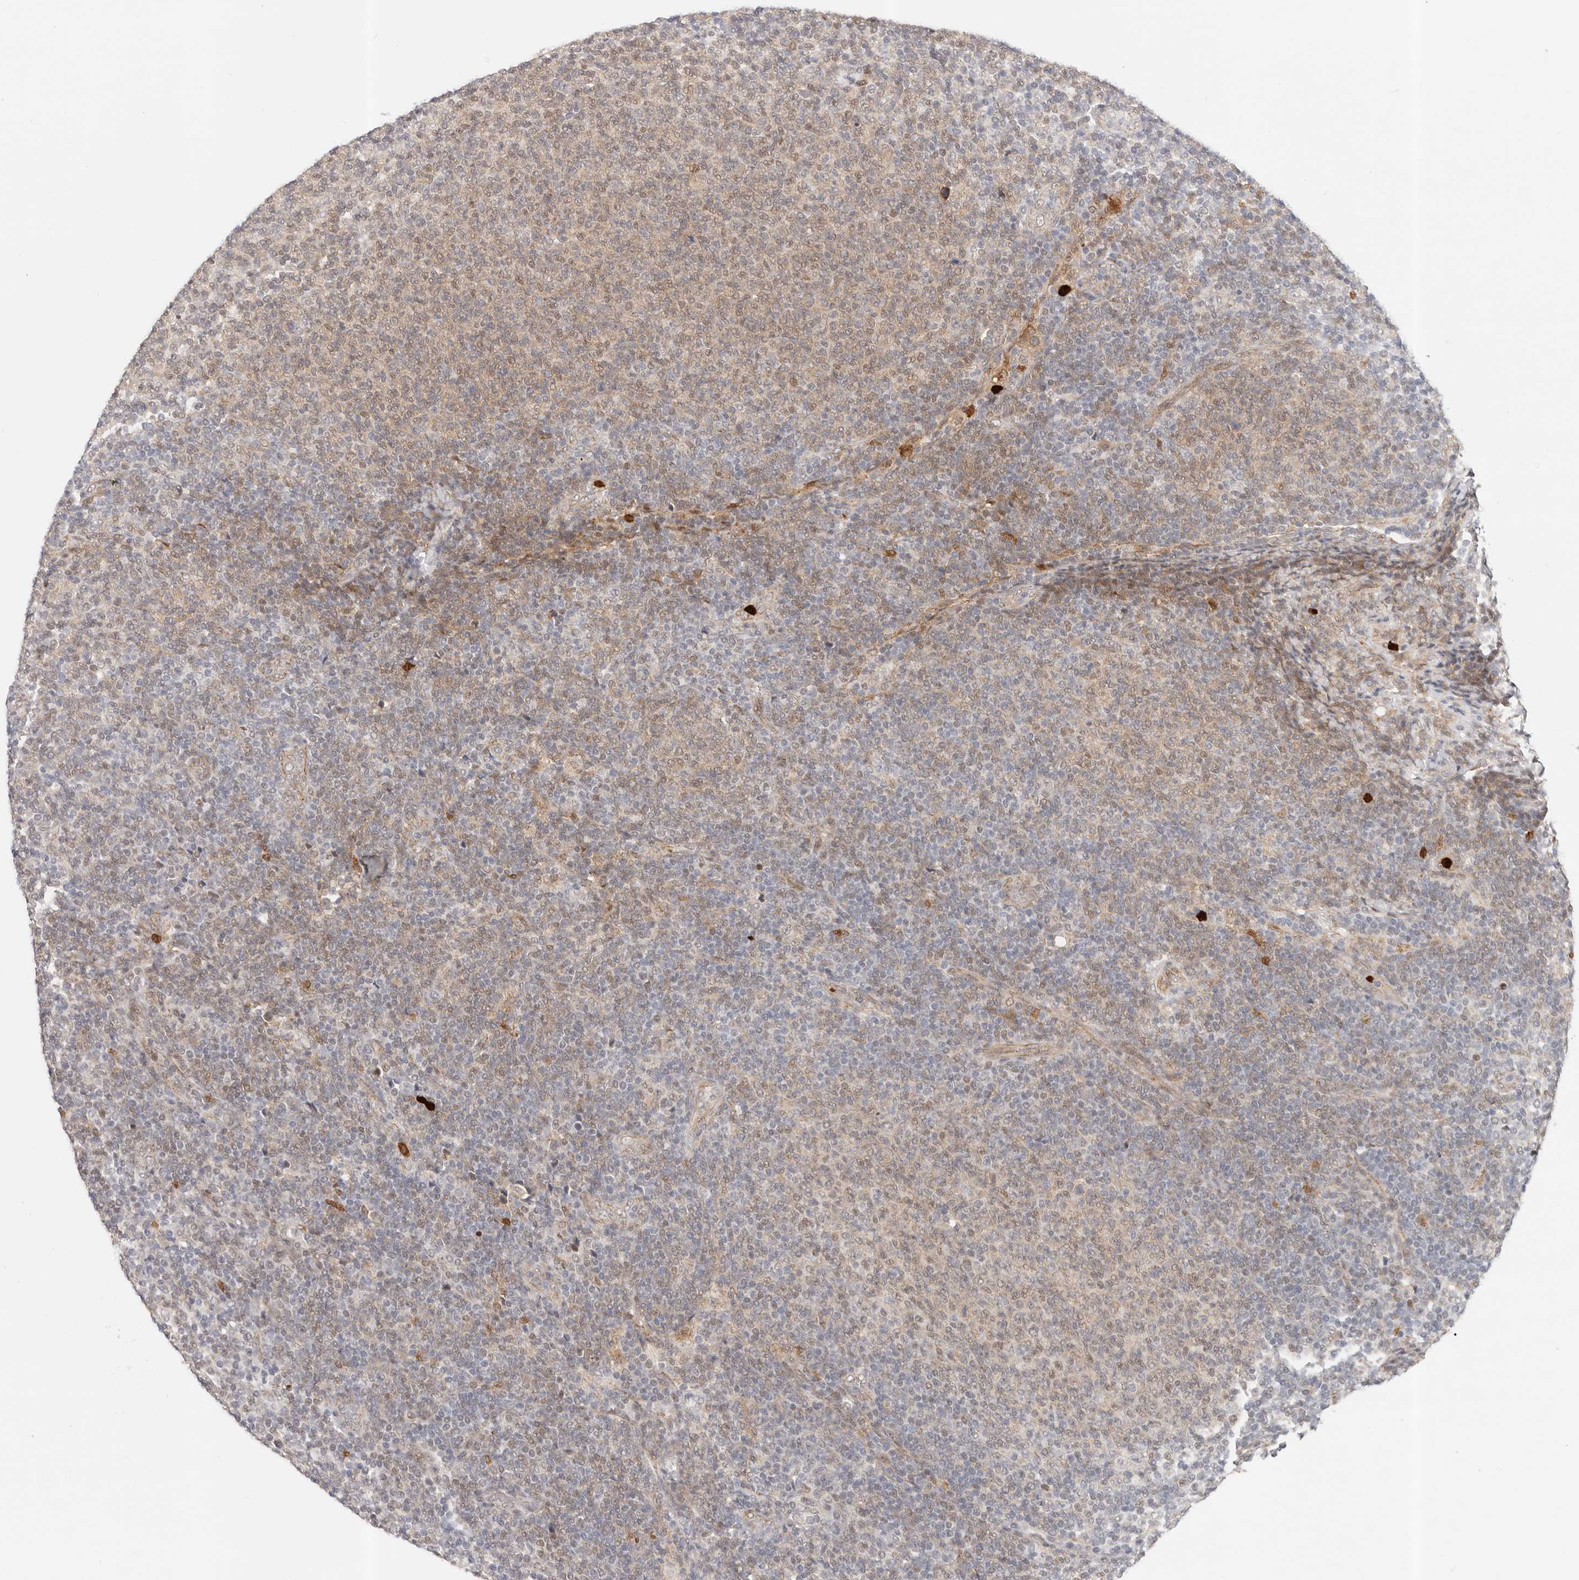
{"staining": {"intensity": "weak", "quantity": "25%-75%", "location": "cytoplasmic/membranous,nuclear"}, "tissue": "lymphoma", "cell_type": "Tumor cells", "image_type": "cancer", "snomed": [{"axis": "morphology", "description": "Malignant lymphoma, non-Hodgkin's type, Low grade"}, {"axis": "topography", "description": "Lymph node"}], "caption": "Immunohistochemistry photomicrograph of lymphoma stained for a protein (brown), which shows low levels of weak cytoplasmic/membranous and nuclear positivity in about 25%-75% of tumor cells.", "gene": "AFDN", "patient": {"sex": "male", "age": 66}}